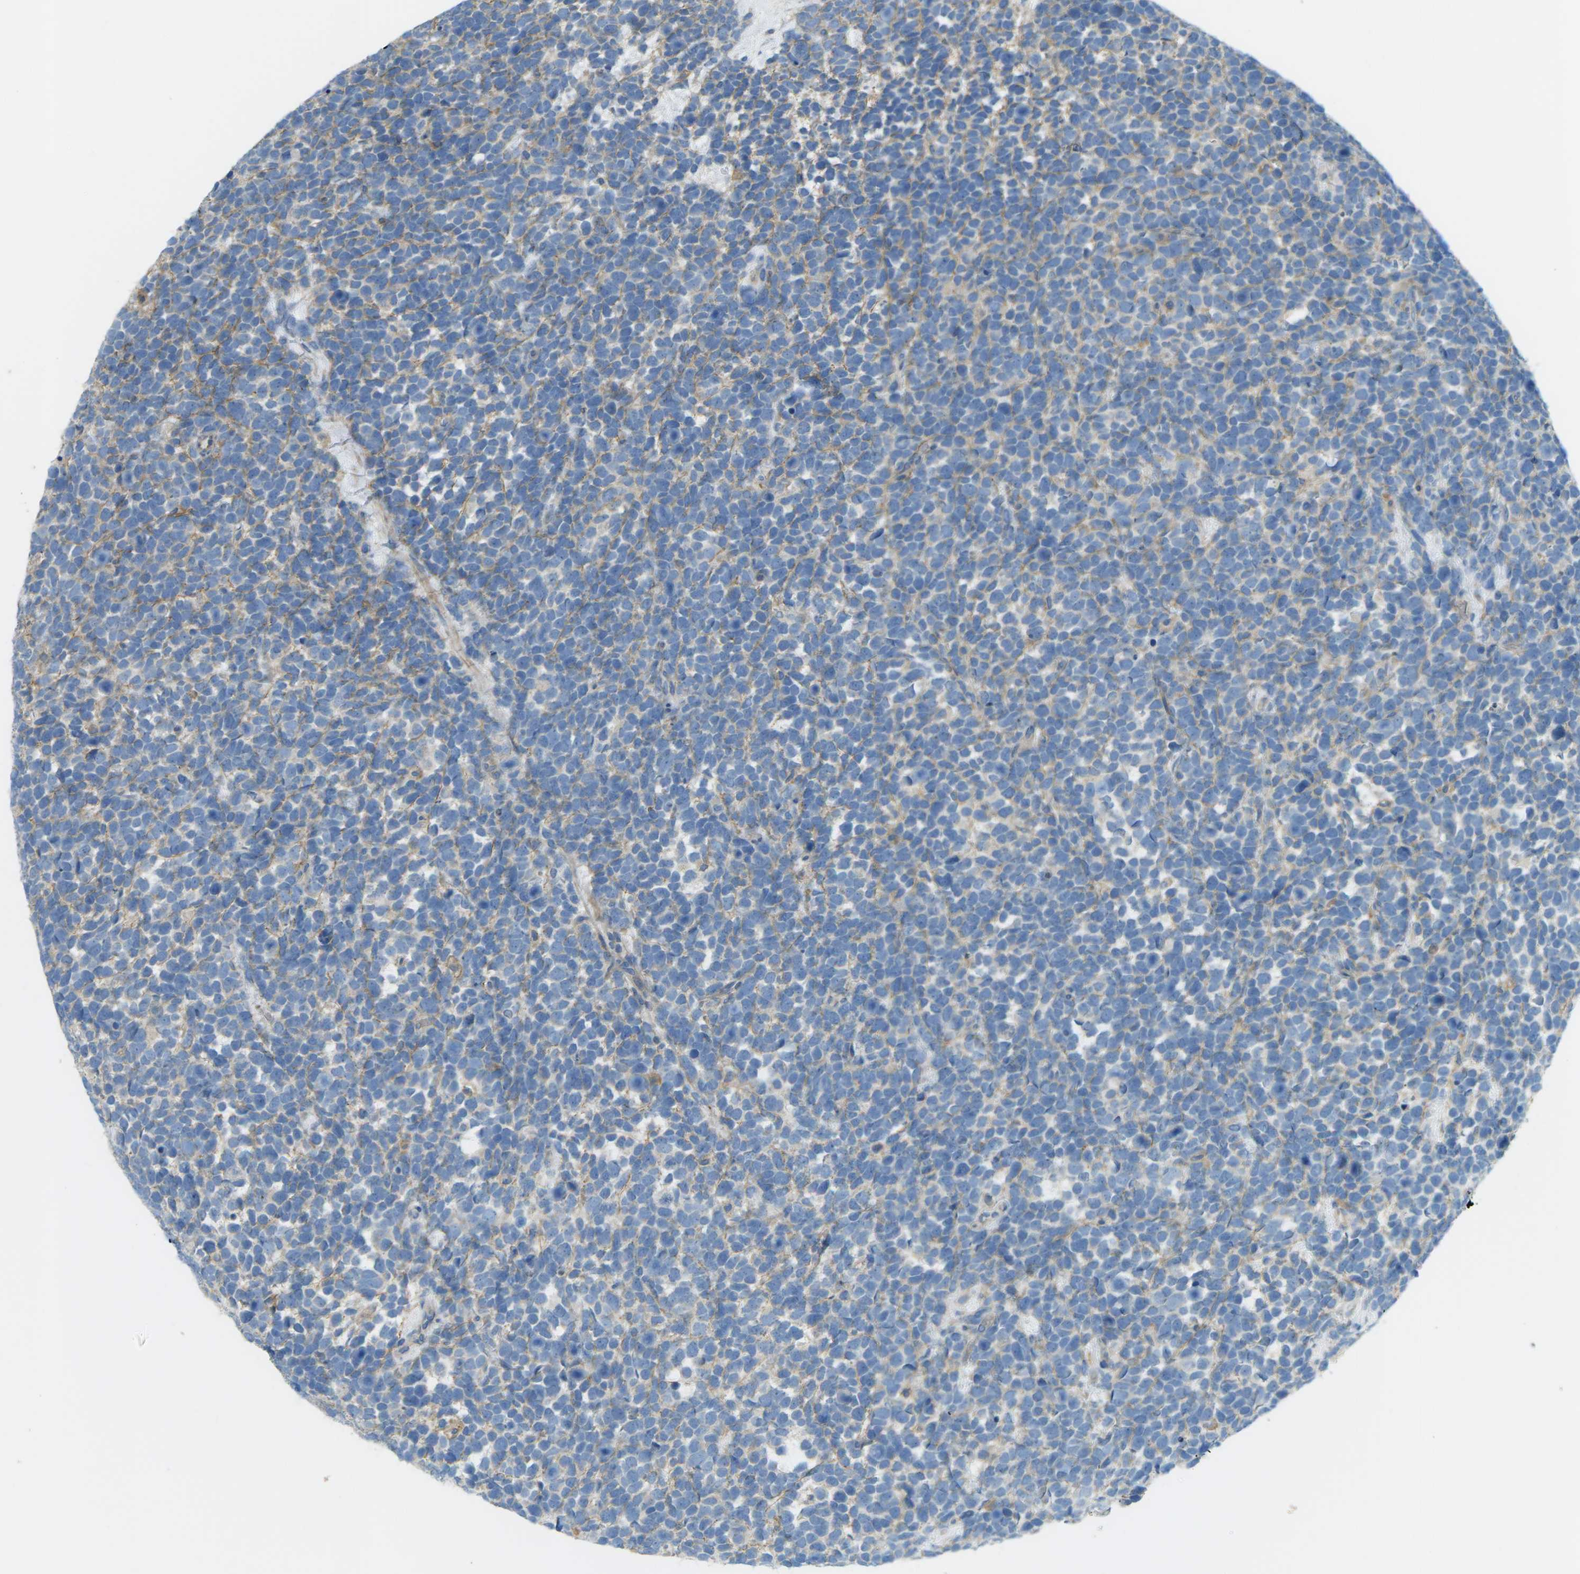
{"staining": {"intensity": "negative", "quantity": "none", "location": "none"}, "tissue": "urothelial cancer", "cell_type": "Tumor cells", "image_type": "cancer", "snomed": [{"axis": "morphology", "description": "Urothelial carcinoma, High grade"}, {"axis": "topography", "description": "Urinary bladder"}], "caption": "There is no significant expression in tumor cells of urothelial cancer. Nuclei are stained in blue.", "gene": "MYLK4", "patient": {"sex": "female", "age": 82}}